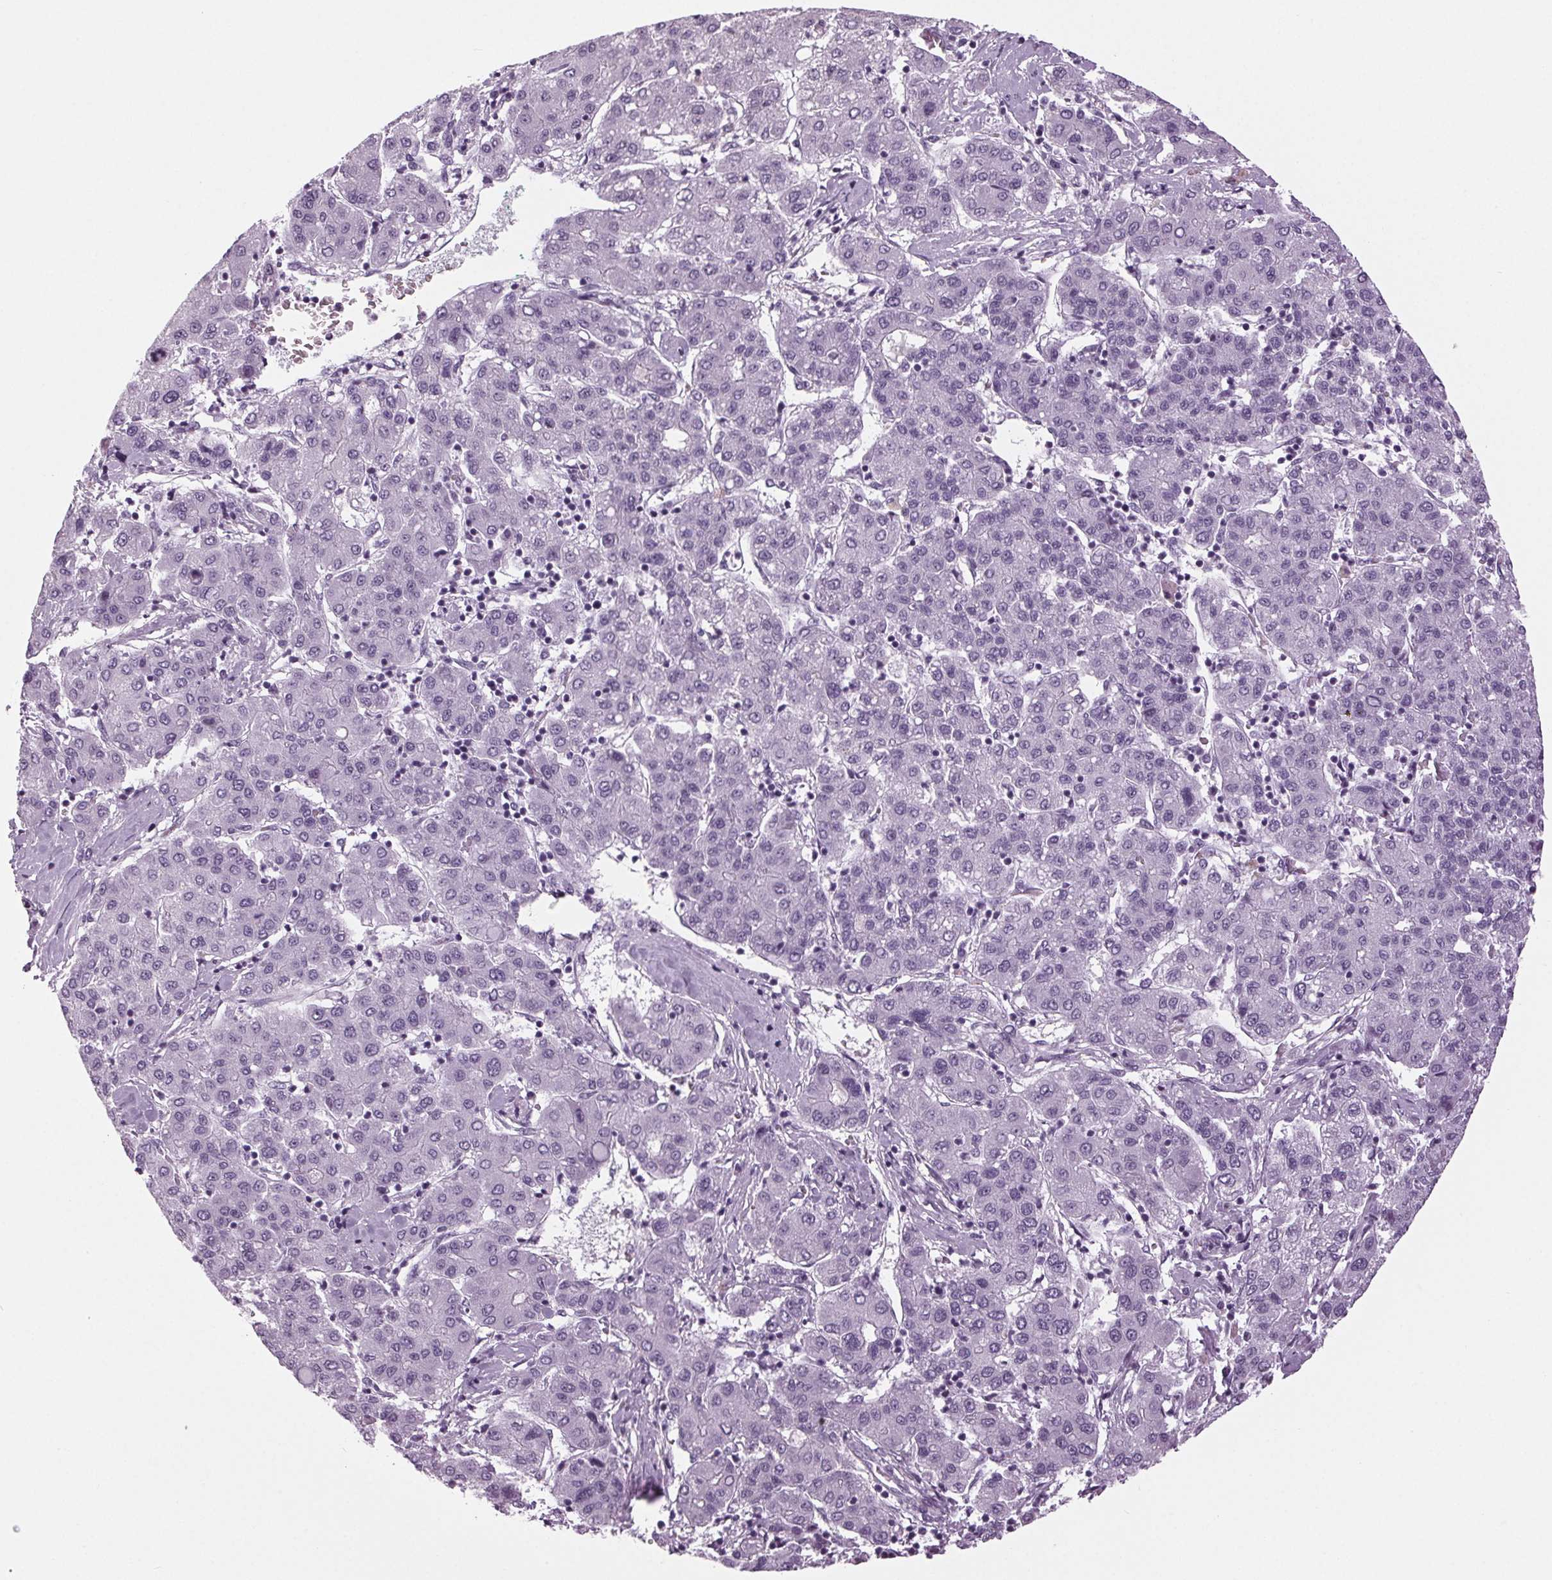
{"staining": {"intensity": "negative", "quantity": "none", "location": "none"}, "tissue": "liver cancer", "cell_type": "Tumor cells", "image_type": "cancer", "snomed": [{"axis": "morphology", "description": "Carcinoma, Hepatocellular, NOS"}, {"axis": "topography", "description": "Liver"}], "caption": "Tumor cells are negative for brown protein staining in hepatocellular carcinoma (liver).", "gene": "DNAH12", "patient": {"sex": "male", "age": 65}}